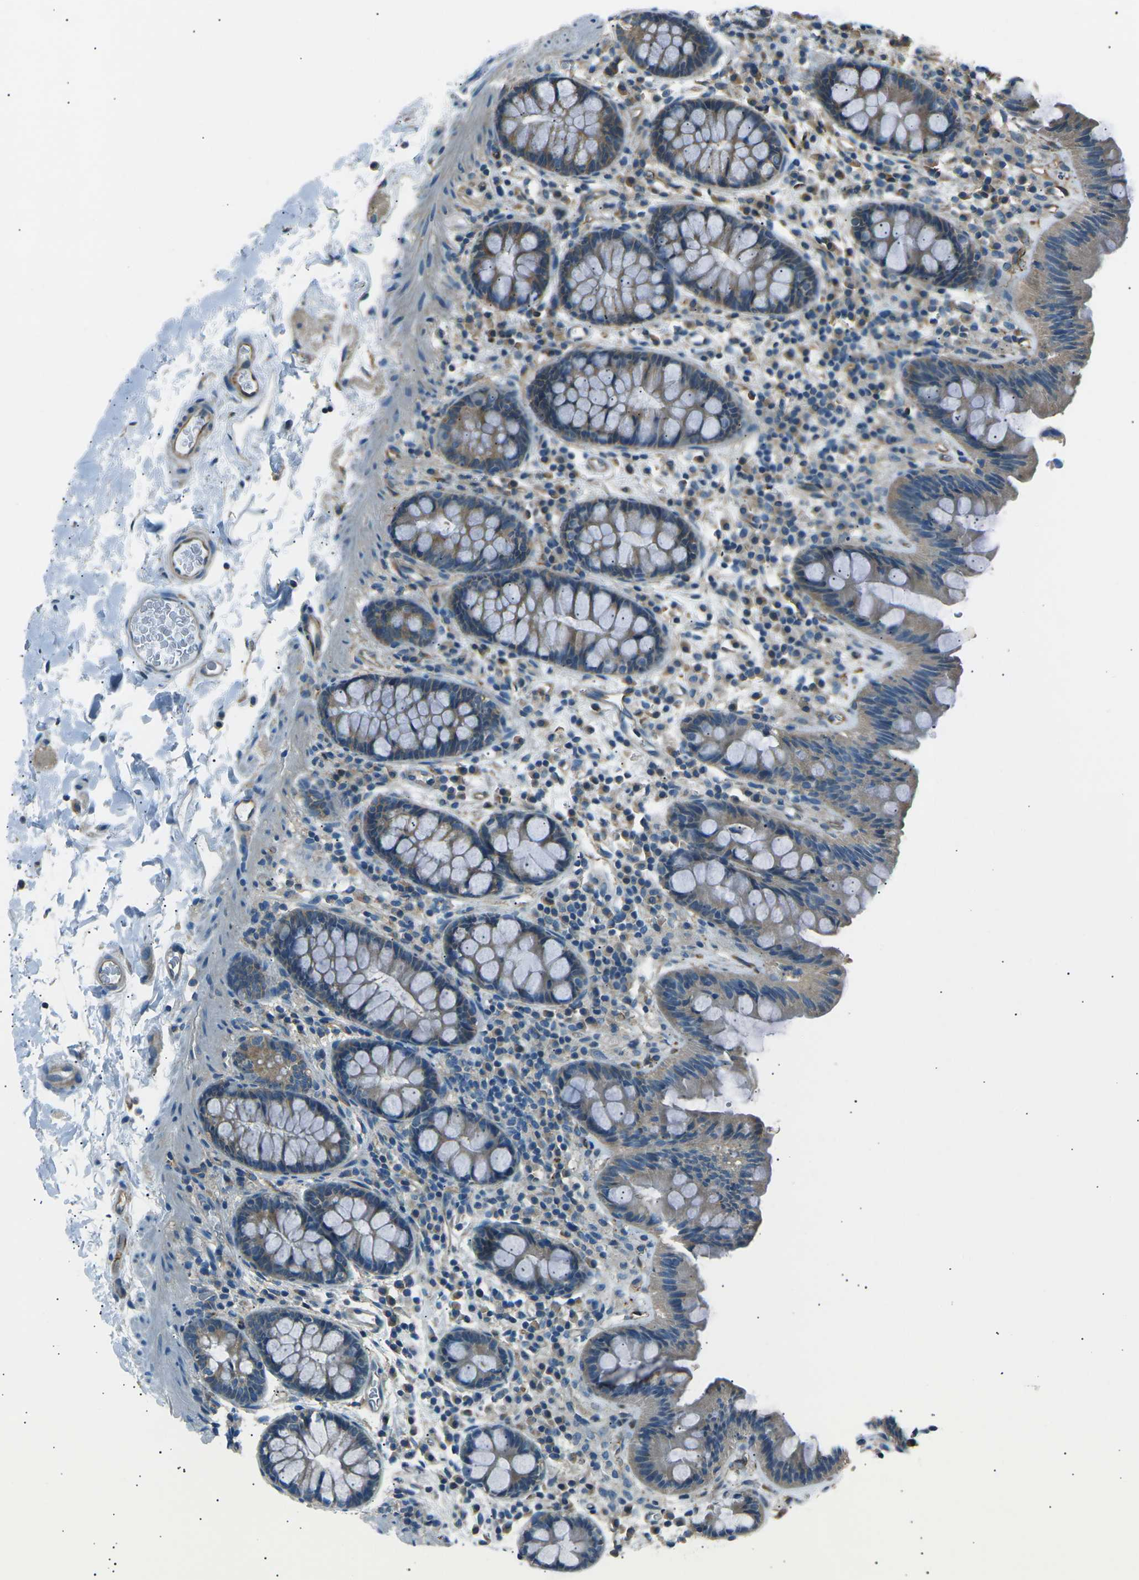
{"staining": {"intensity": "weak", "quantity": ">75%", "location": "cytoplasmic/membranous"}, "tissue": "colon", "cell_type": "Endothelial cells", "image_type": "normal", "snomed": [{"axis": "morphology", "description": "Normal tissue, NOS"}, {"axis": "topography", "description": "Colon"}], "caption": "Colon stained with DAB immunohistochemistry (IHC) exhibits low levels of weak cytoplasmic/membranous staining in approximately >75% of endothelial cells. (brown staining indicates protein expression, while blue staining denotes nuclei).", "gene": "SLK", "patient": {"sex": "female", "age": 80}}